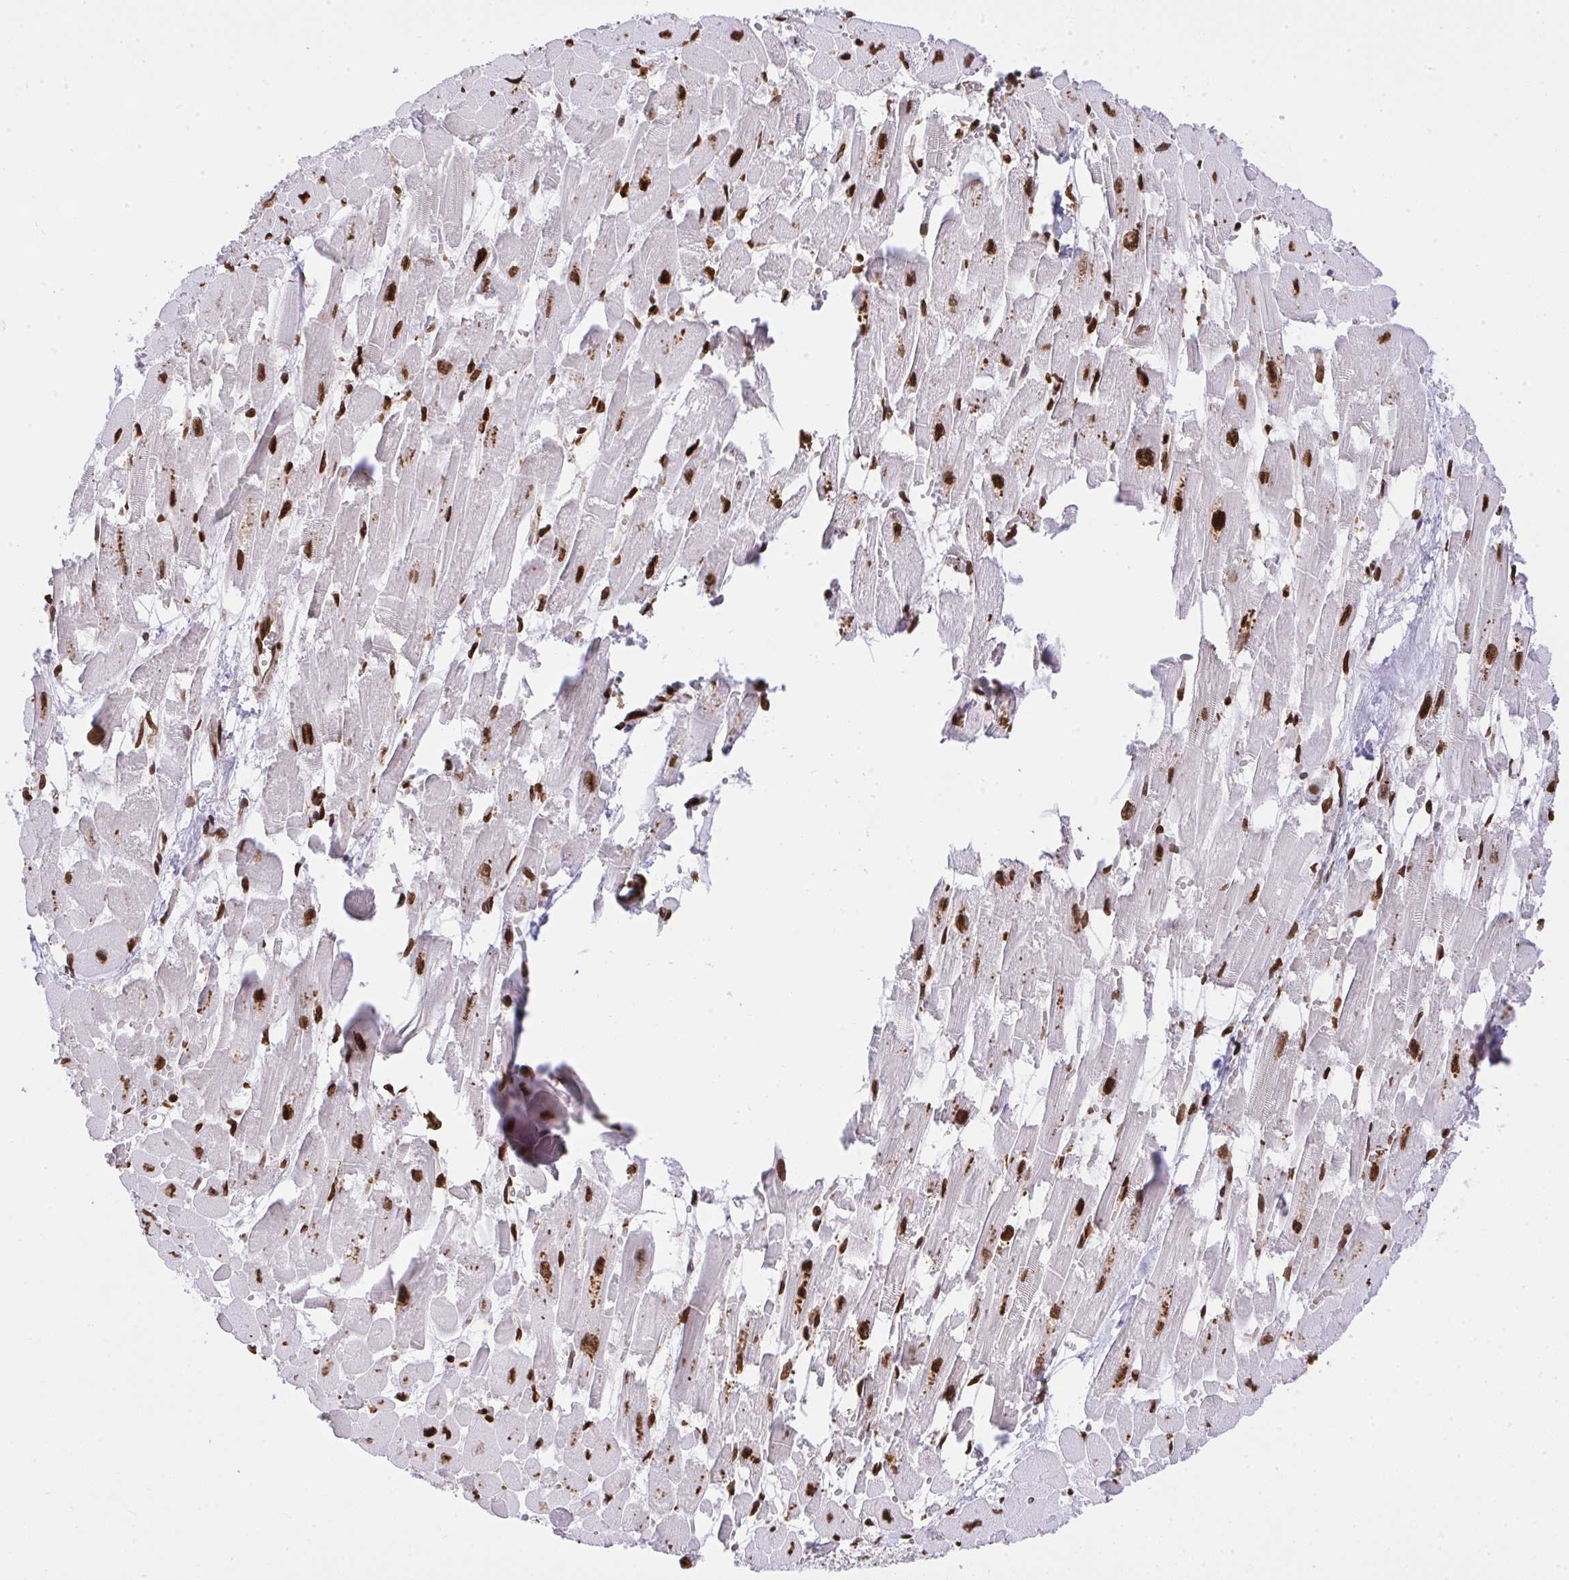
{"staining": {"intensity": "strong", "quantity": ">75%", "location": "cytoplasmic/membranous,nuclear"}, "tissue": "heart muscle", "cell_type": "Cardiomyocytes", "image_type": "normal", "snomed": [{"axis": "morphology", "description": "Normal tissue, NOS"}, {"axis": "topography", "description": "Heart"}], "caption": "Brown immunohistochemical staining in normal human heart muscle reveals strong cytoplasmic/membranous,nuclear expression in about >75% of cardiomyocytes. The protein of interest is stained brown, and the nuclei are stained in blue (DAB IHC with brightfield microscopy, high magnification).", "gene": "HNRNPL", "patient": {"sex": "female", "age": 52}}